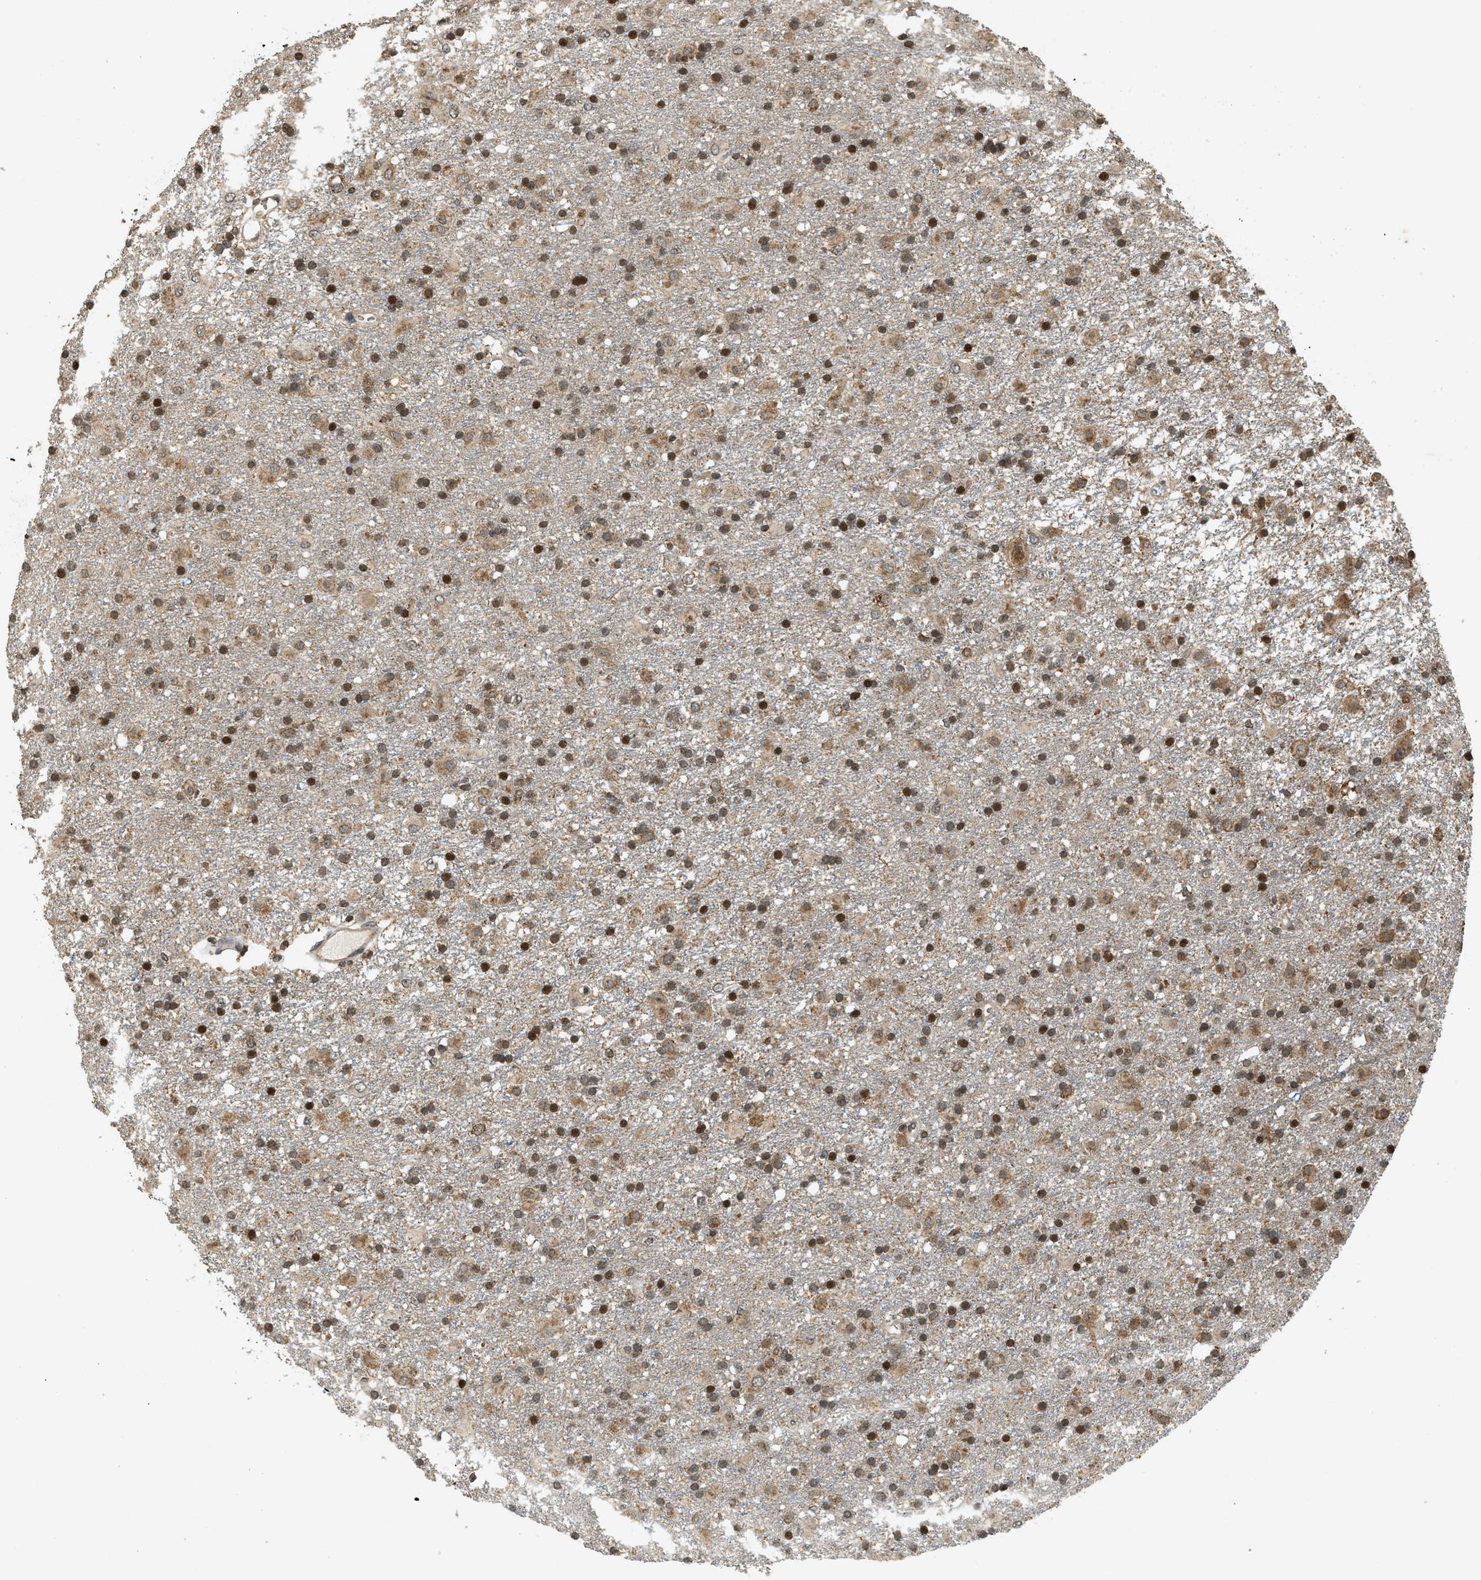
{"staining": {"intensity": "moderate", "quantity": ">75%", "location": "nuclear"}, "tissue": "glioma", "cell_type": "Tumor cells", "image_type": "cancer", "snomed": [{"axis": "morphology", "description": "Glioma, malignant, Low grade"}, {"axis": "topography", "description": "Brain"}], "caption": "Protein analysis of low-grade glioma (malignant) tissue reveals moderate nuclear staining in approximately >75% of tumor cells. The staining is performed using DAB (3,3'-diaminobenzidine) brown chromogen to label protein expression. The nuclei are counter-stained blue using hematoxylin.", "gene": "SIAH1", "patient": {"sex": "male", "age": 65}}